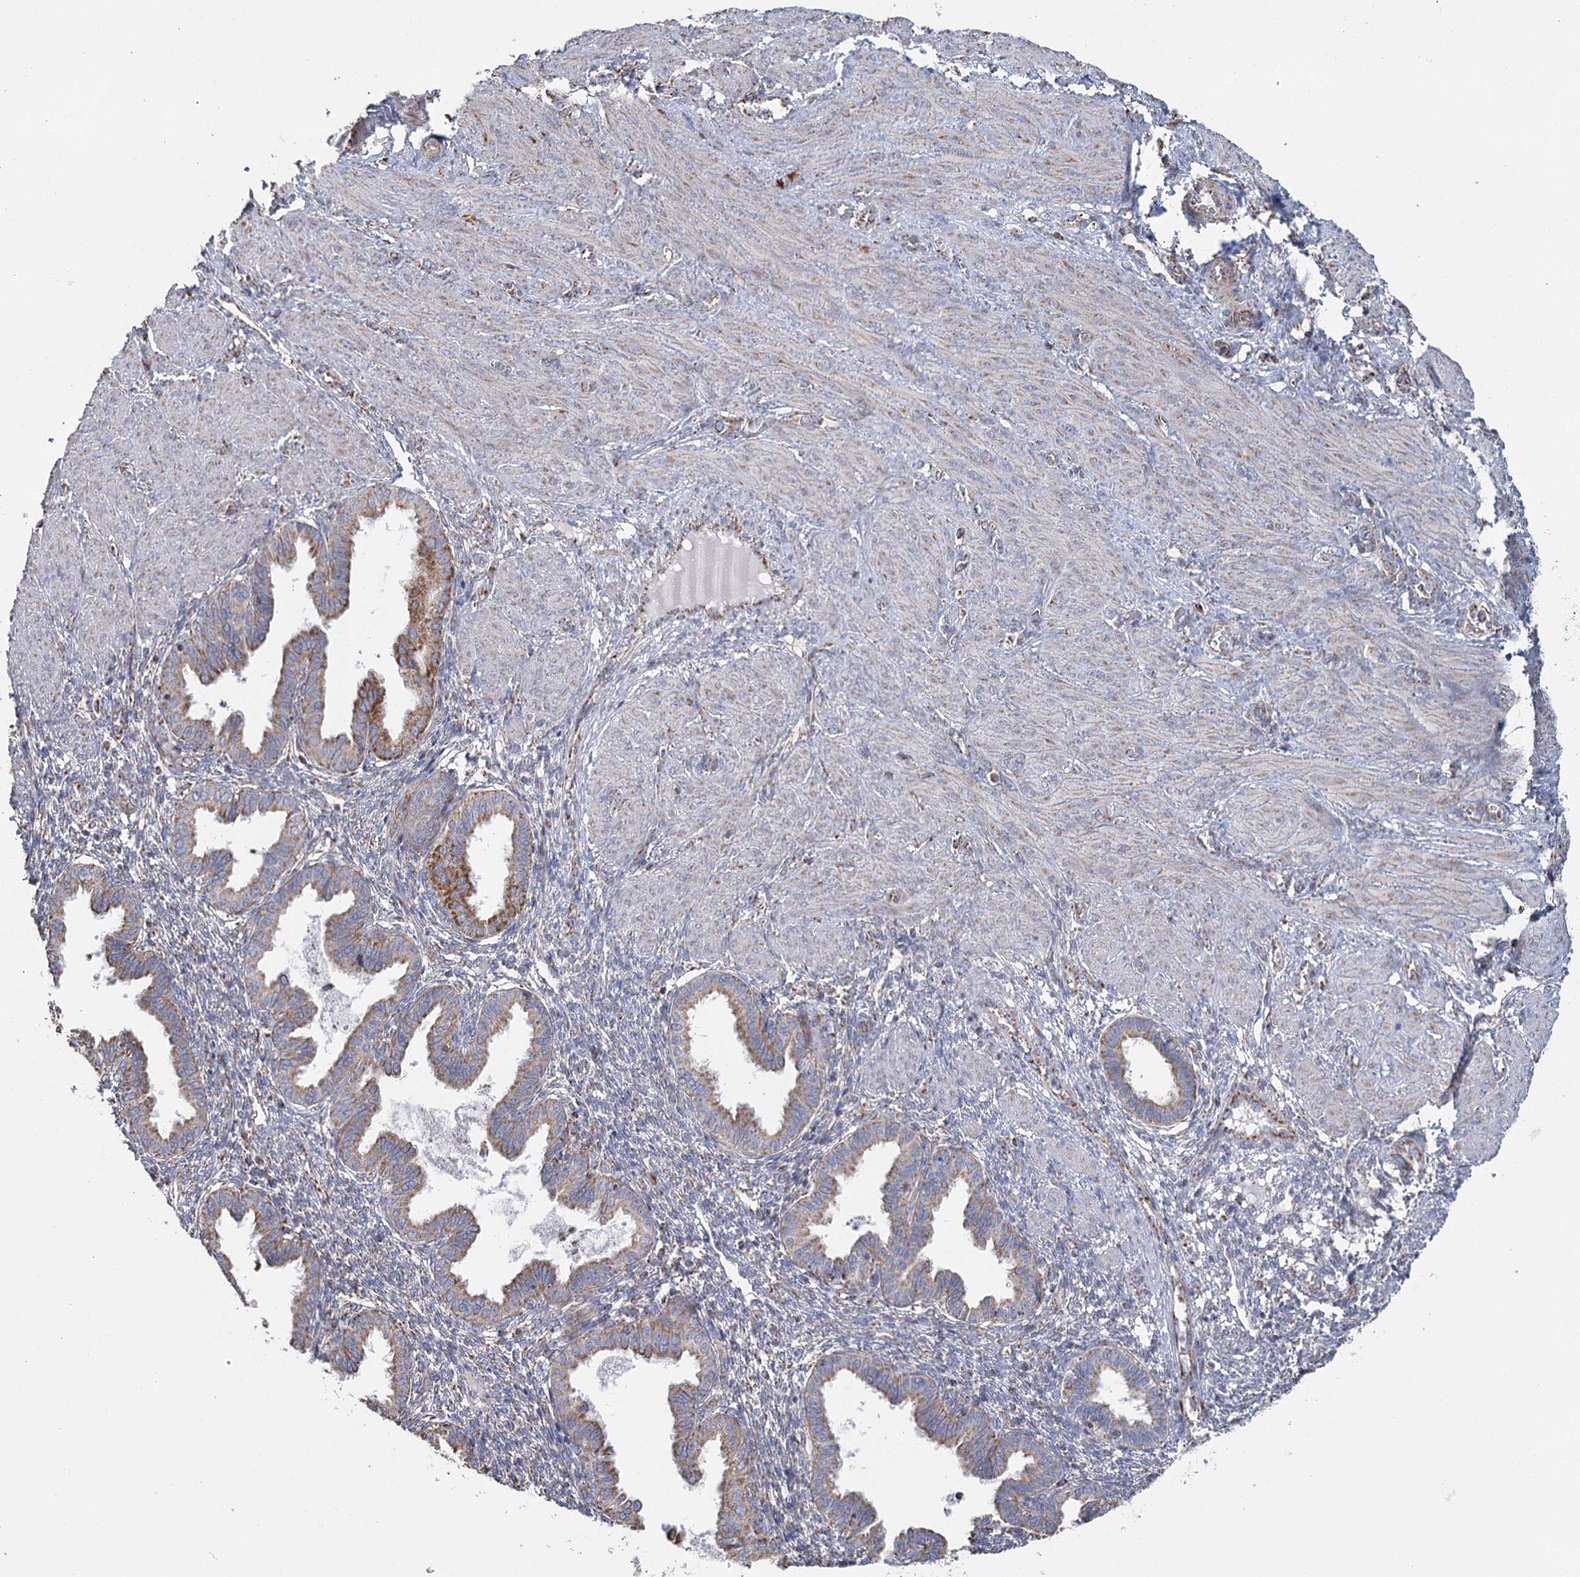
{"staining": {"intensity": "negative", "quantity": "none", "location": "none"}, "tissue": "endometrium", "cell_type": "Cells in endometrial stroma", "image_type": "normal", "snomed": [{"axis": "morphology", "description": "Normal tissue, NOS"}, {"axis": "topography", "description": "Endometrium"}], "caption": "High power microscopy micrograph of an IHC micrograph of unremarkable endometrium, revealing no significant positivity in cells in endometrial stroma. Nuclei are stained in blue.", "gene": "MRPL44", "patient": {"sex": "female", "age": 33}}